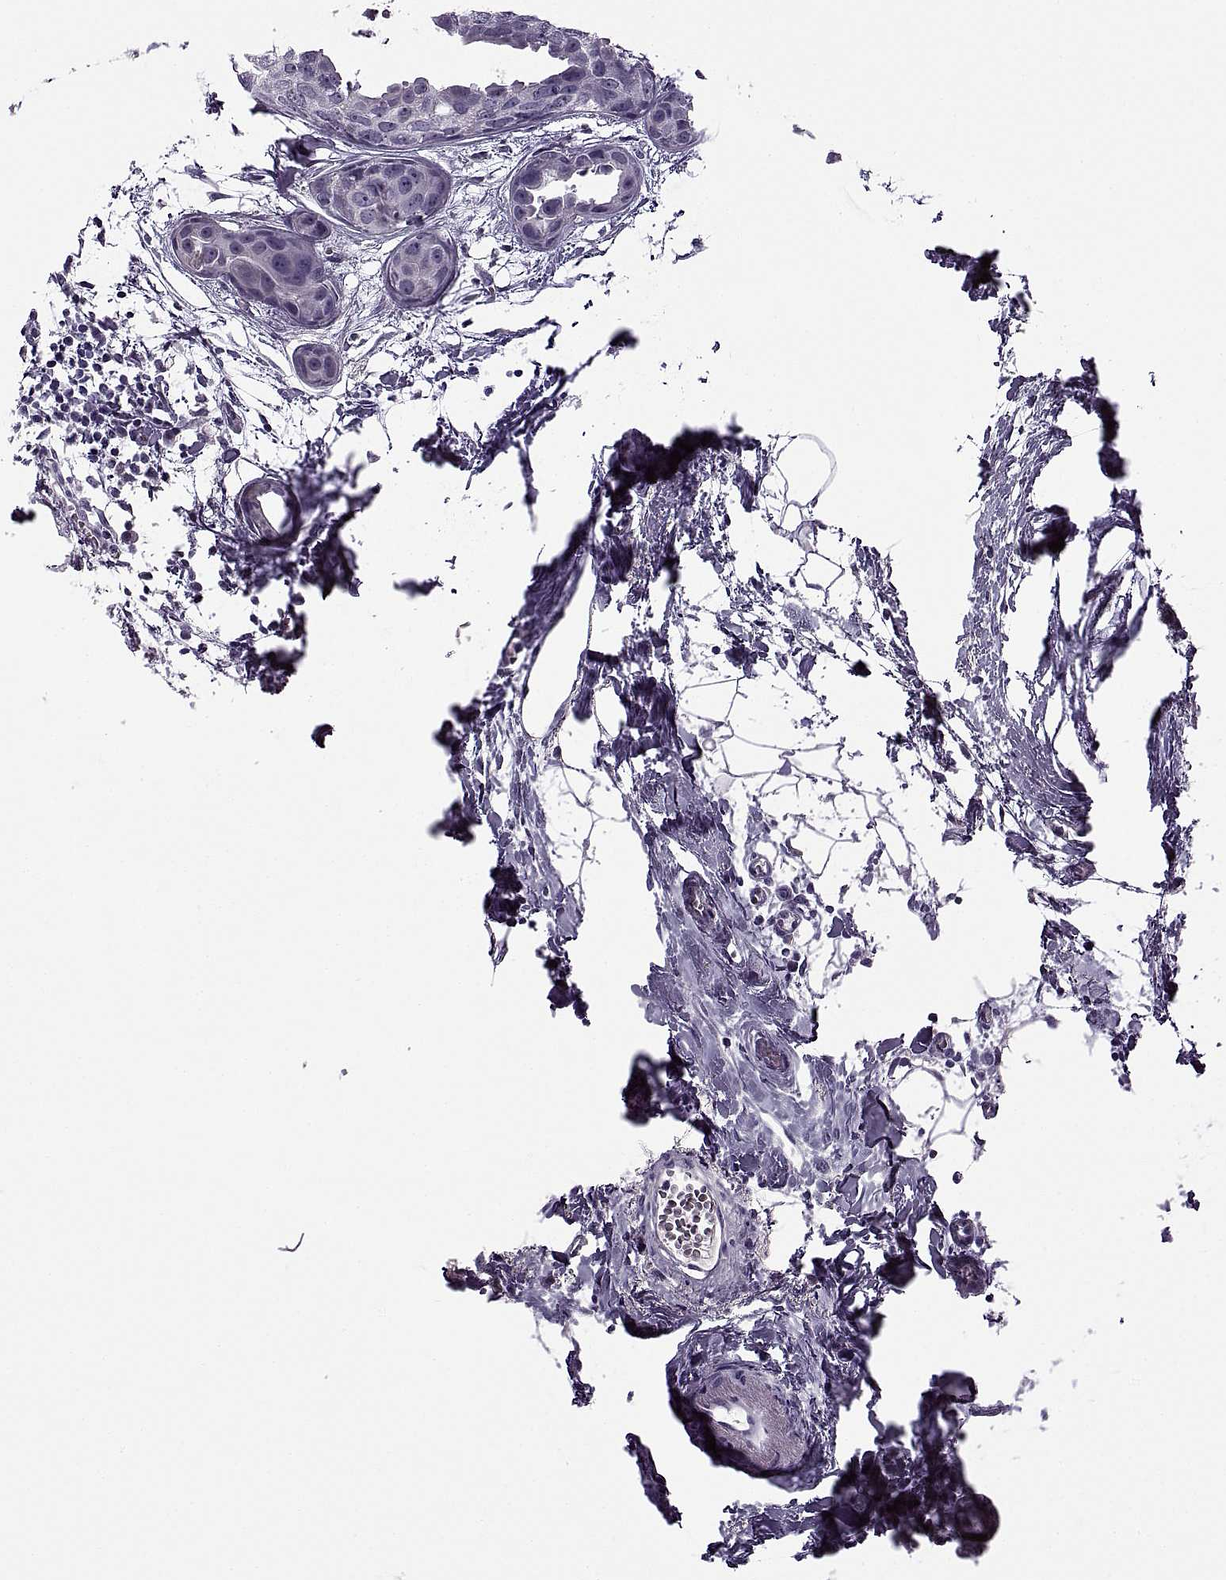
{"staining": {"intensity": "negative", "quantity": "none", "location": "none"}, "tissue": "breast cancer", "cell_type": "Tumor cells", "image_type": "cancer", "snomed": [{"axis": "morphology", "description": "Duct carcinoma"}, {"axis": "topography", "description": "Breast"}], "caption": "Tumor cells show no significant protein positivity in breast cancer (intraductal carcinoma).", "gene": "MAGEB1", "patient": {"sex": "female", "age": 38}}